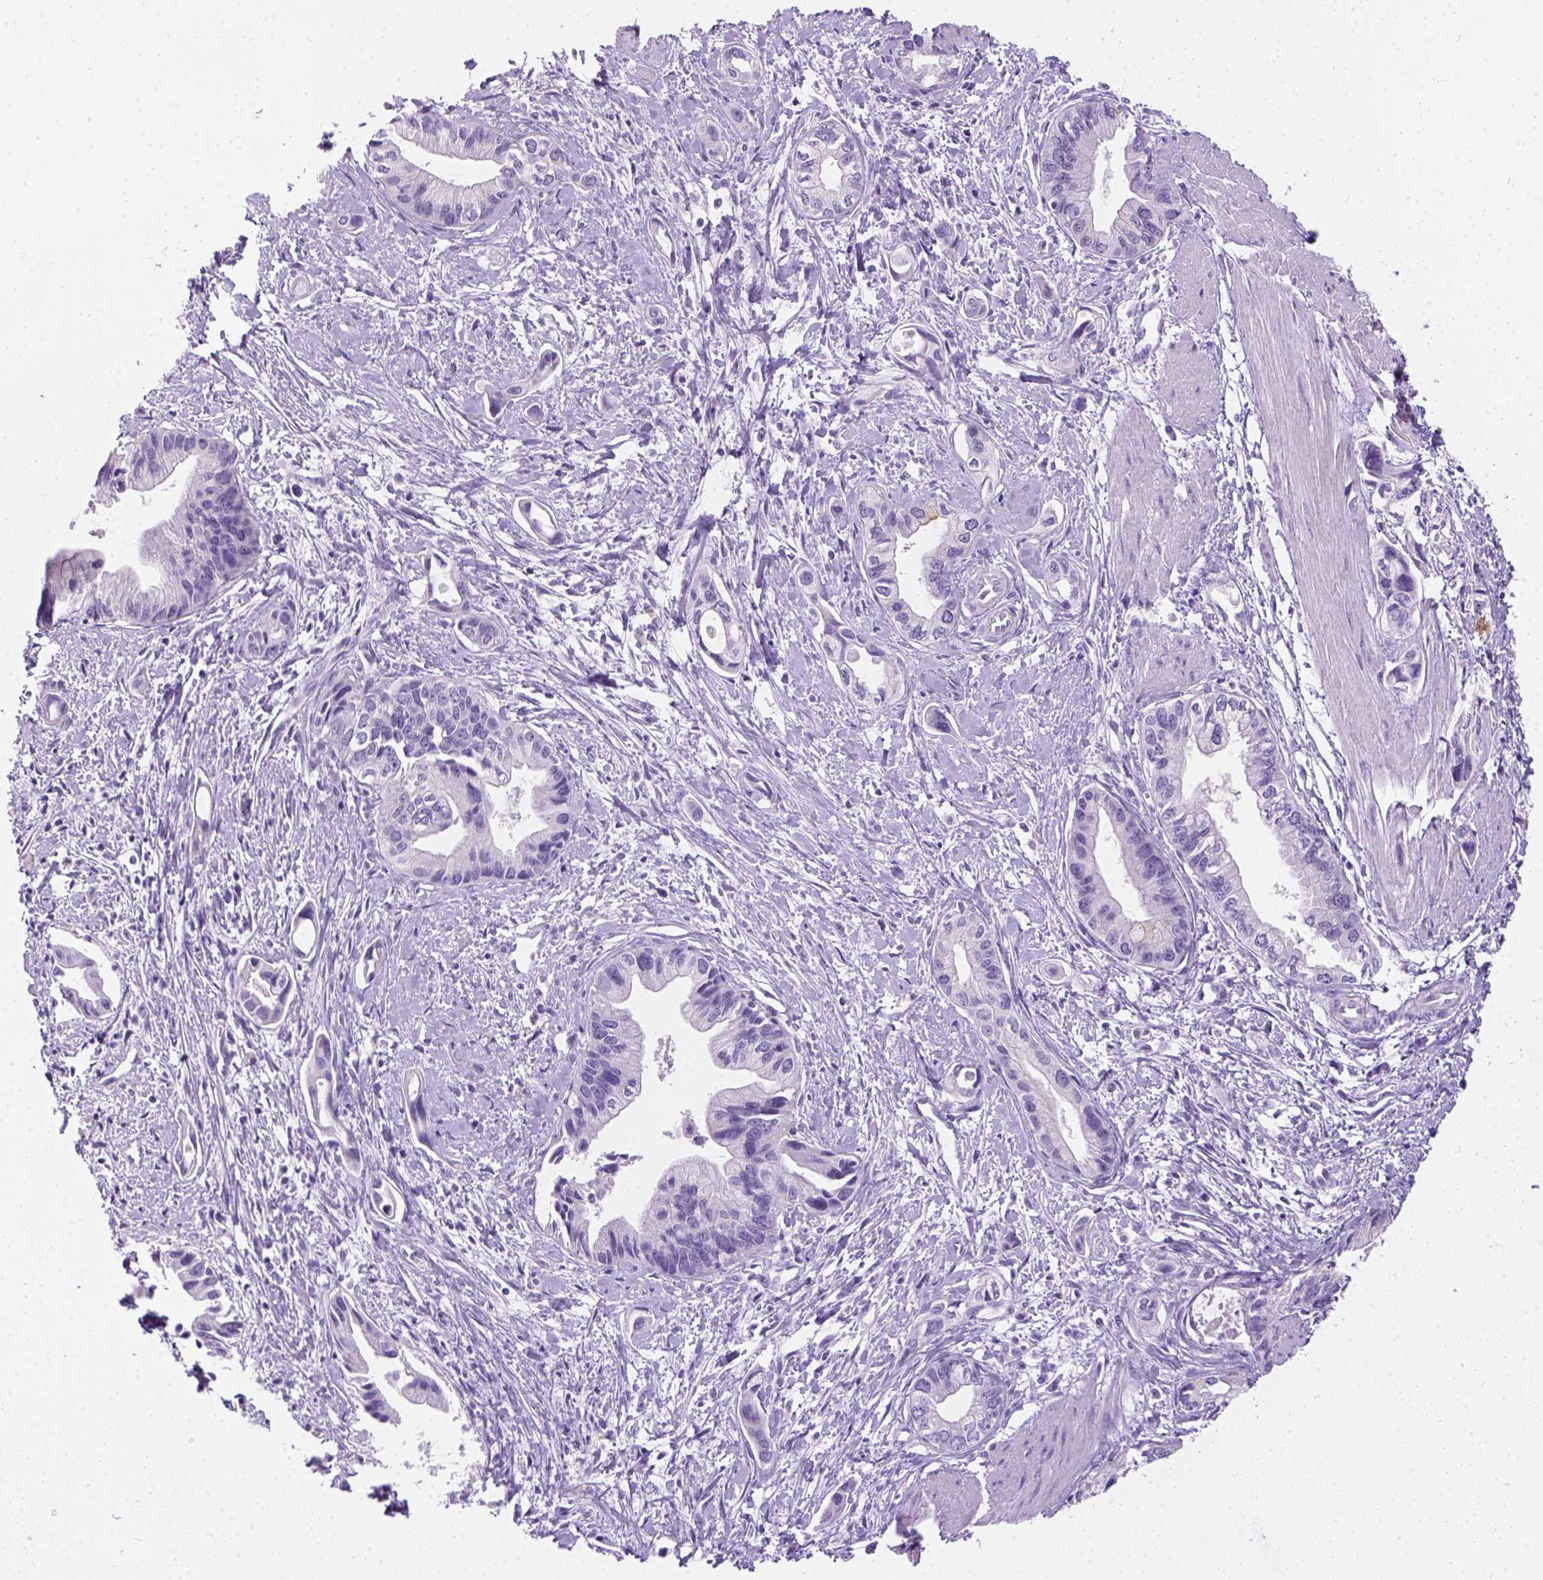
{"staining": {"intensity": "negative", "quantity": "none", "location": "none"}, "tissue": "pancreatic cancer", "cell_type": "Tumor cells", "image_type": "cancer", "snomed": [{"axis": "morphology", "description": "Adenocarcinoma, NOS"}, {"axis": "topography", "description": "Pancreas"}], "caption": "A photomicrograph of human pancreatic cancer (adenocarcinoma) is negative for staining in tumor cells.", "gene": "TMEM38A", "patient": {"sex": "female", "age": 61}}